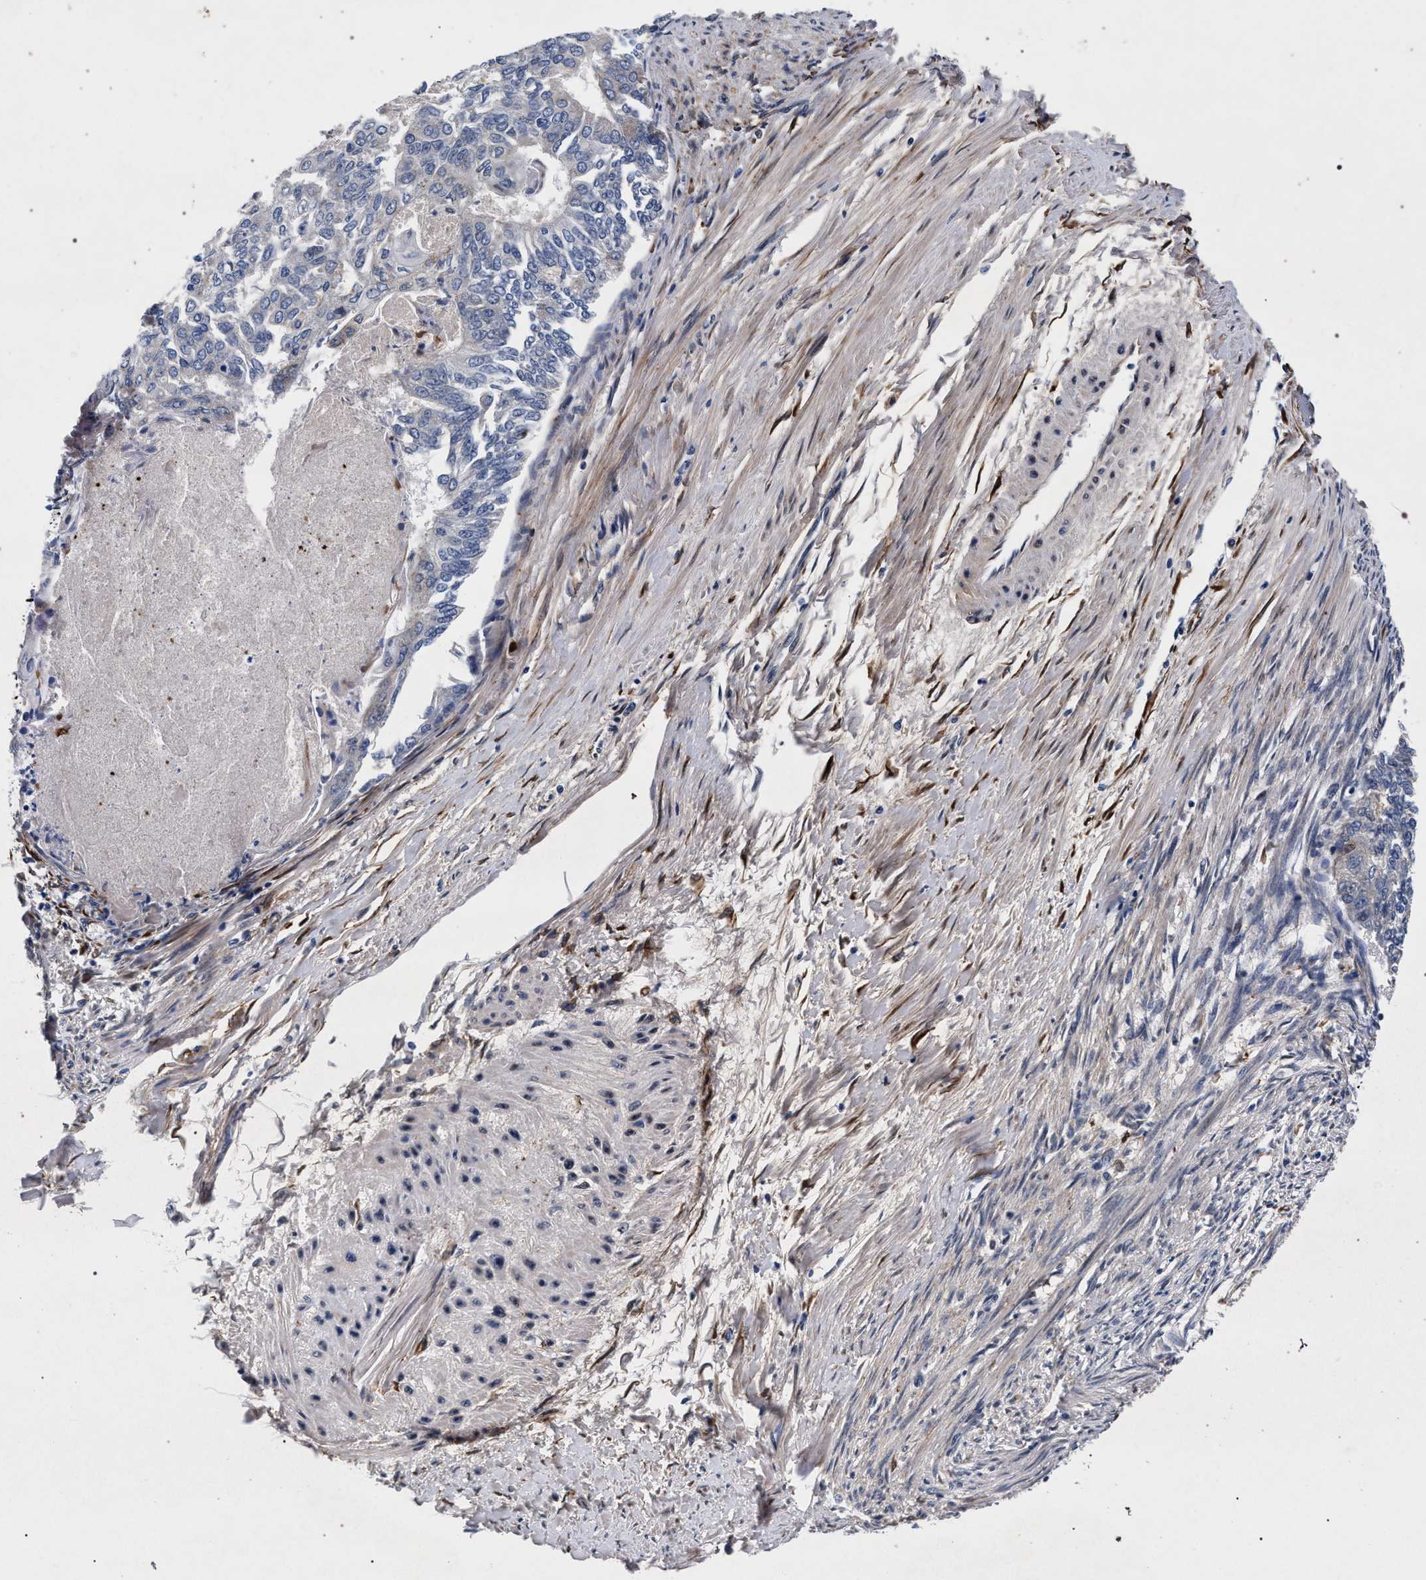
{"staining": {"intensity": "negative", "quantity": "none", "location": "none"}, "tissue": "endometrial cancer", "cell_type": "Tumor cells", "image_type": "cancer", "snomed": [{"axis": "morphology", "description": "Adenocarcinoma, NOS"}, {"axis": "topography", "description": "Endometrium"}], "caption": "Photomicrograph shows no protein positivity in tumor cells of adenocarcinoma (endometrial) tissue.", "gene": "NEK7", "patient": {"sex": "female", "age": 32}}